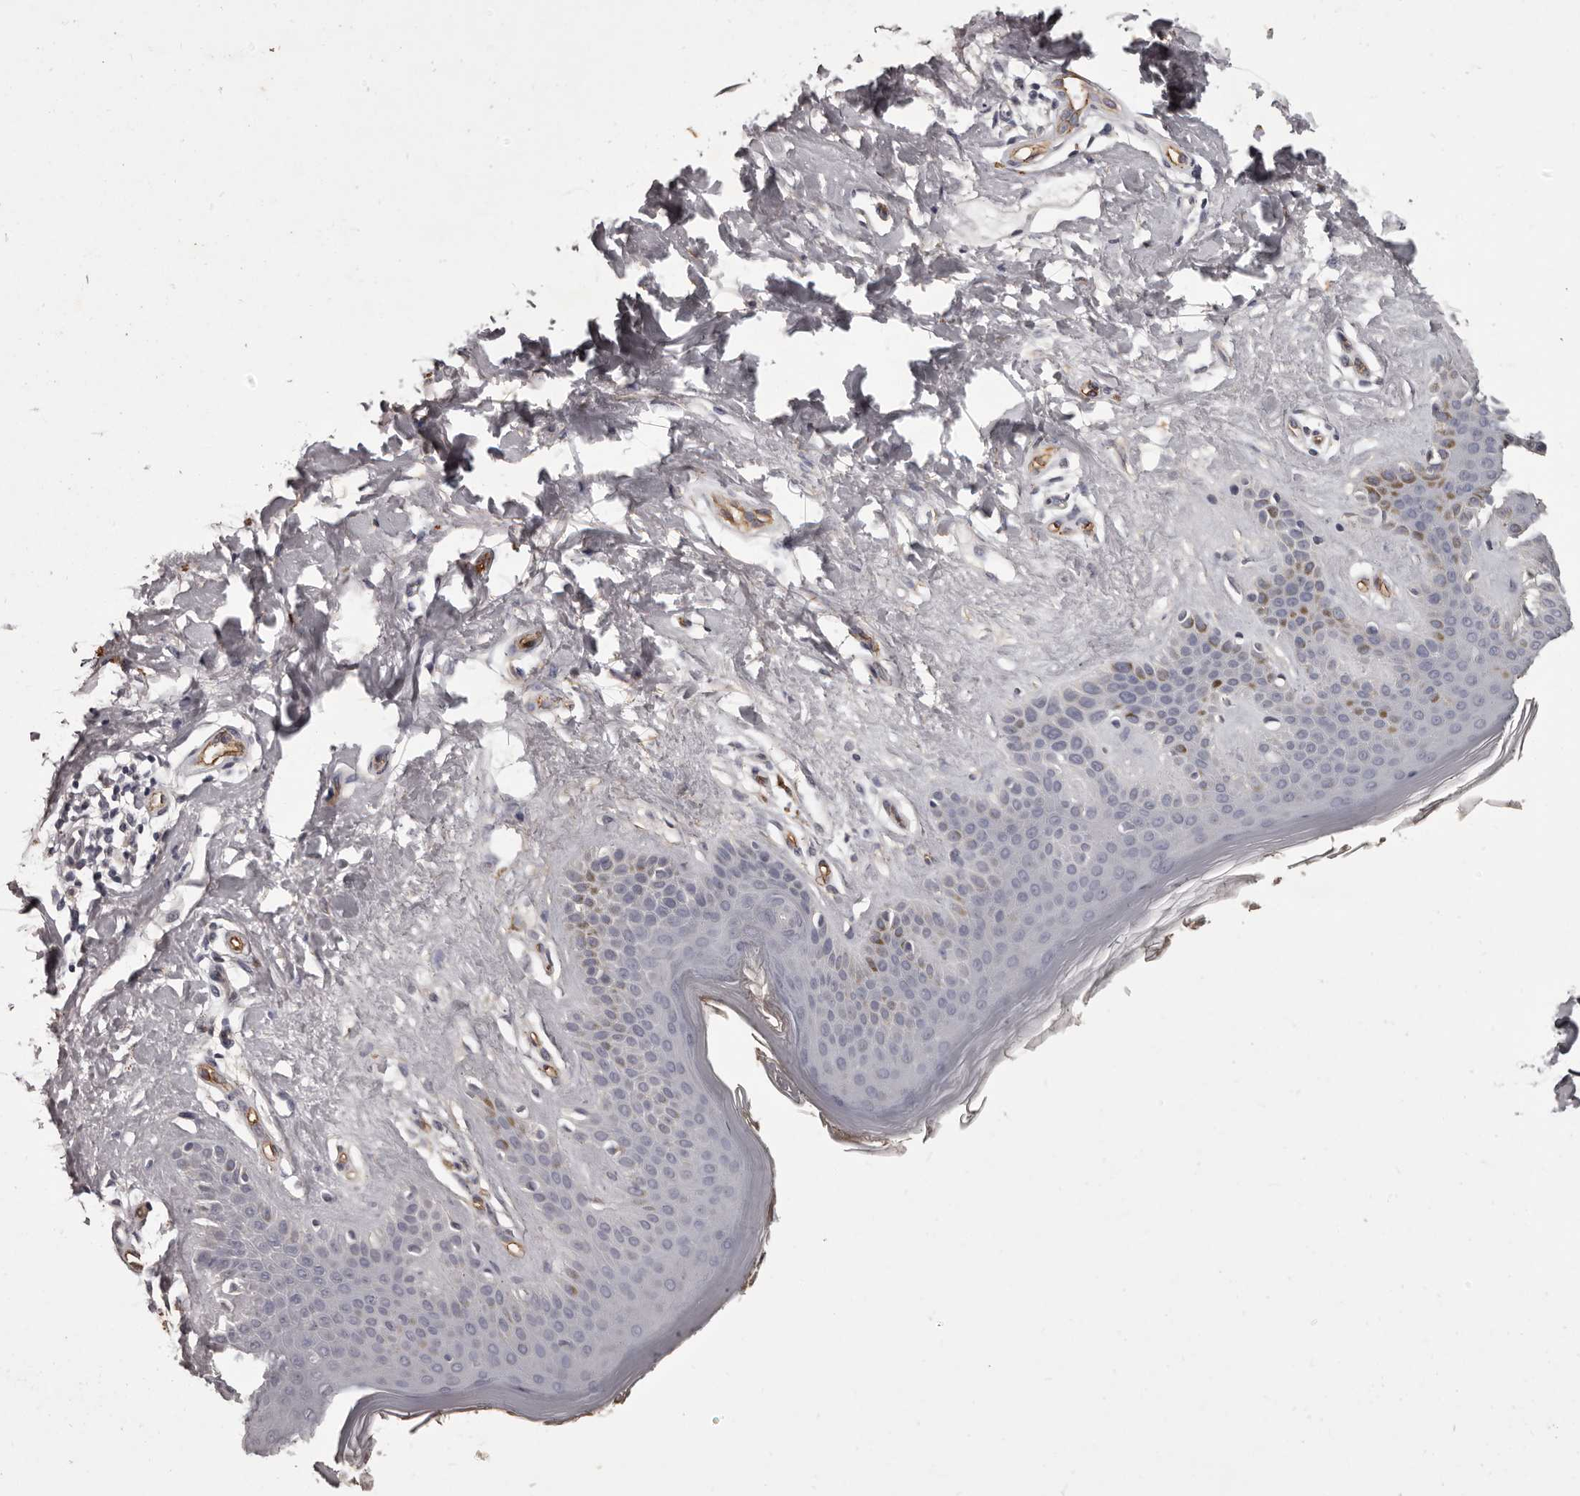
{"staining": {"intensity": "negative", "quantity": "none", "location": "none"}, "tissue": "skin", "cell_type": "Fibroblasts", "image_type": "normal", "snomed": [{"axis": "morphology", "description": "Normal tissue, NOS"}, {"axis": "topography", "description": "Skin"}], "caption": "A high-resolution photomicrograph shows immunohistochemistry staining of normal skin, which demonstrates no significant expression in fibroblasts.", "gene": "GPR78", "patient": {"sex": "female", "age": 64}}